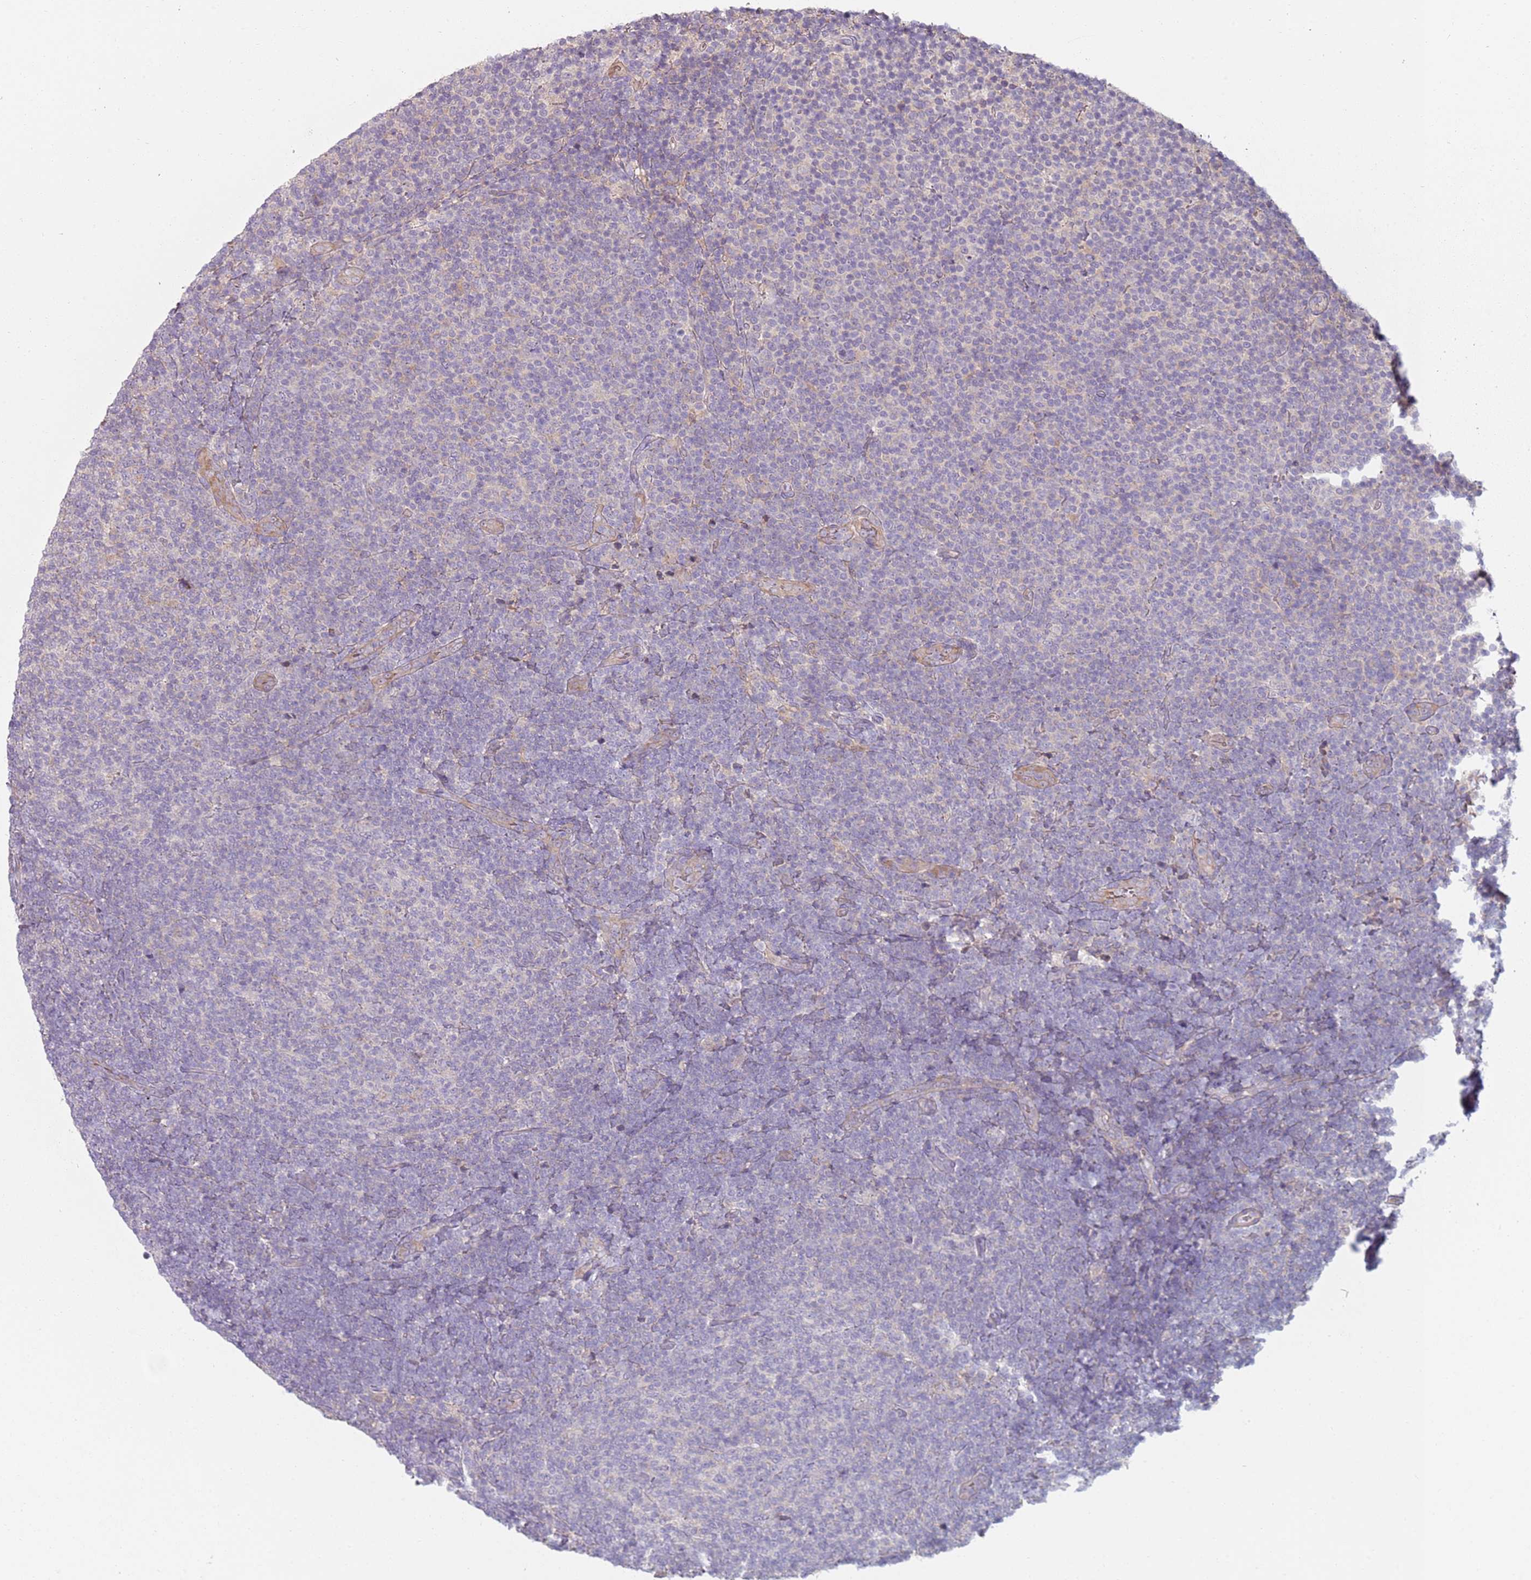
{"staining": {"intensity": "negative", "quantity": "none", "location": "none"}, "tissue": "lymphoma", "cell_type": "Tumor cells", "image_type": "cancer", "snomed": [{"axis": "morphology", "description": "Malignant lymphoma, non-Hodgkin's type, Low grade"}, {"axis": "topography", "description": "Lymph node"}], "caption": "A histopathology image of human malignant lymphoma, non-Hodgkin's type (low-grade) is negative for staining in tumor cells. (Stains: DAB immunohistochemistry with hematoxylin counter stain, Microscopy: brightfield microscopy at high magnification).", "gene": "SLC26A6", "patient": {"sex": "male", "age": 66}}